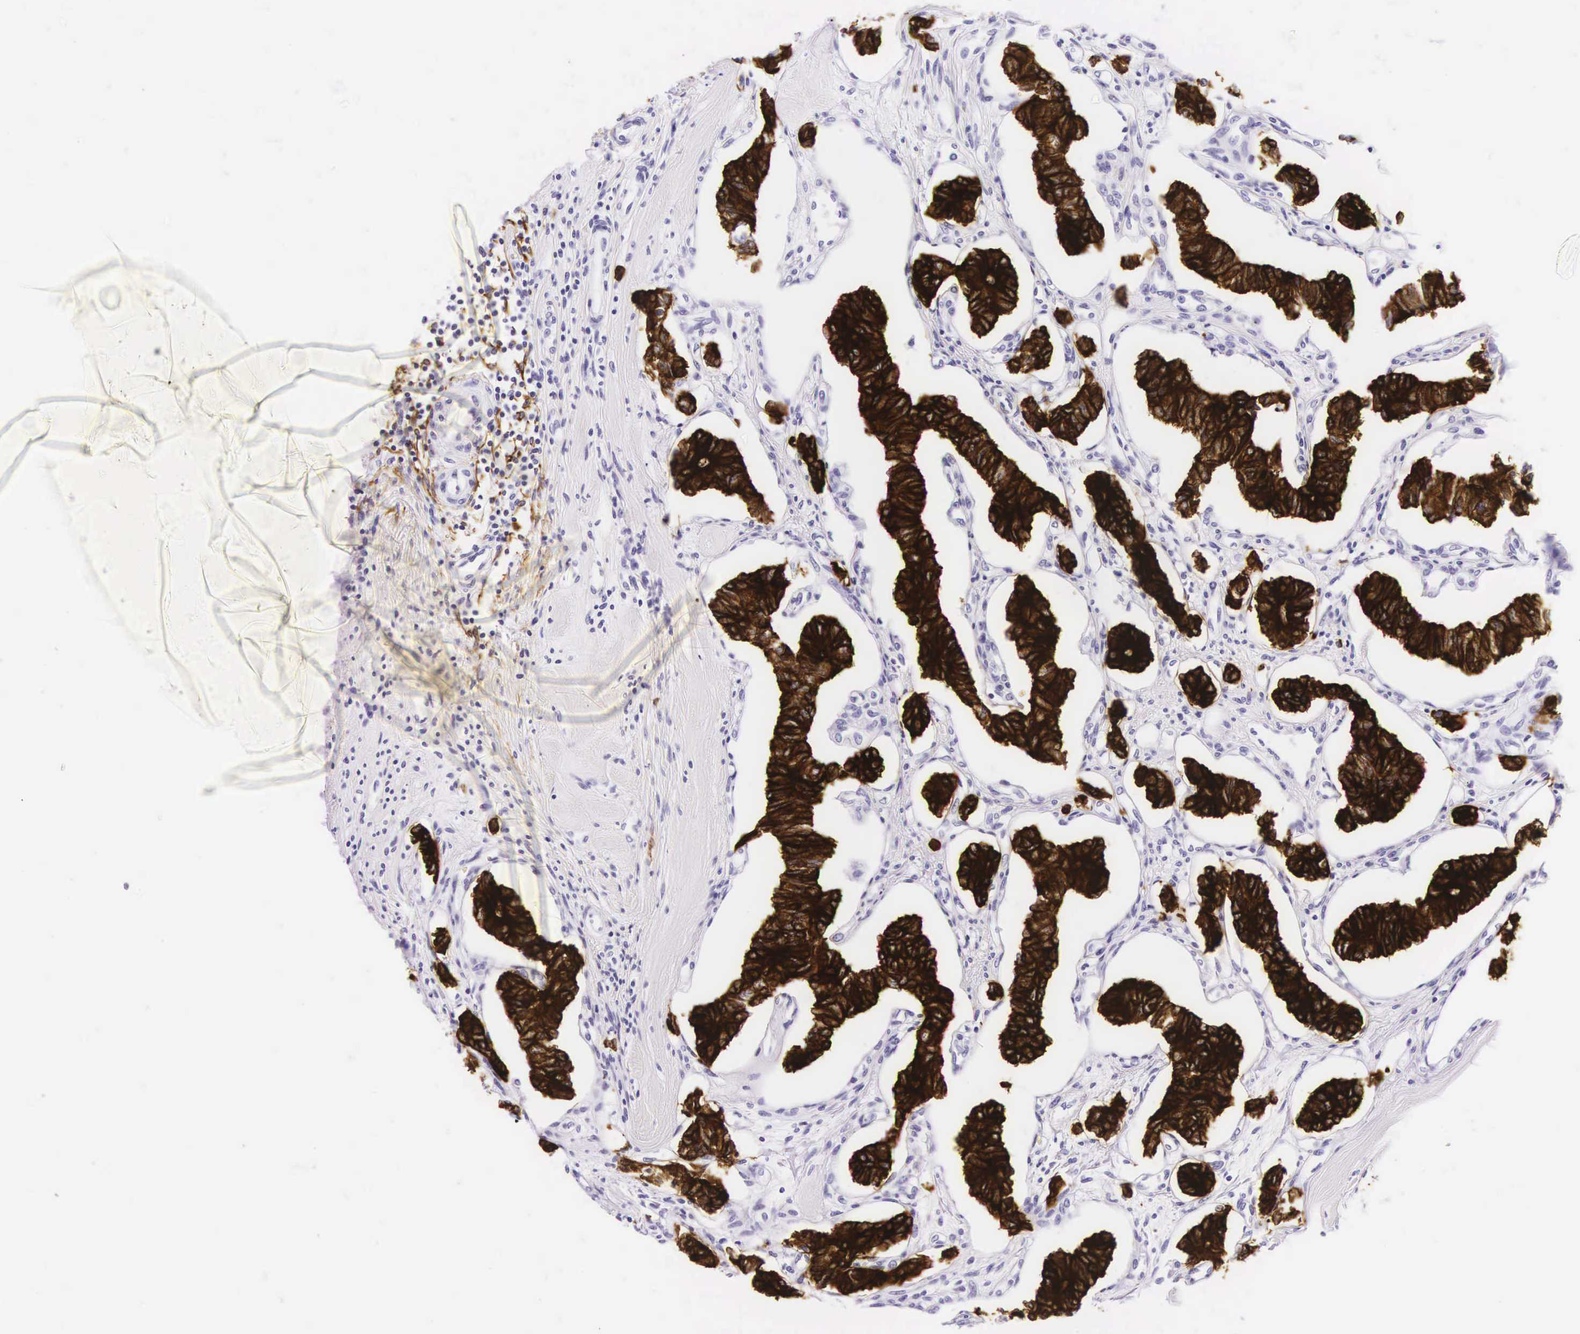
{"staining": {"intensity": "strong", "quantity": ">75%", "location": "cytoplasmic/membranous"}, "tissue": "renal cancer", "cell_type": "Tumor cells", "image_type": "cancer", "snomed": [{"axis": "morphology", "description": "Carcinoid, malignant, NOS"}, {"axis": "topography", "description": "Kidney"}], "caption": "A histopathology image showing strong cytoplasmic/membranous expression in about >75% of tumor cells in renal cancer, as visualized by brown immunohistochemical staining.", "gene": "KRT18", "patient": {"sex": "female", "age": 41}}